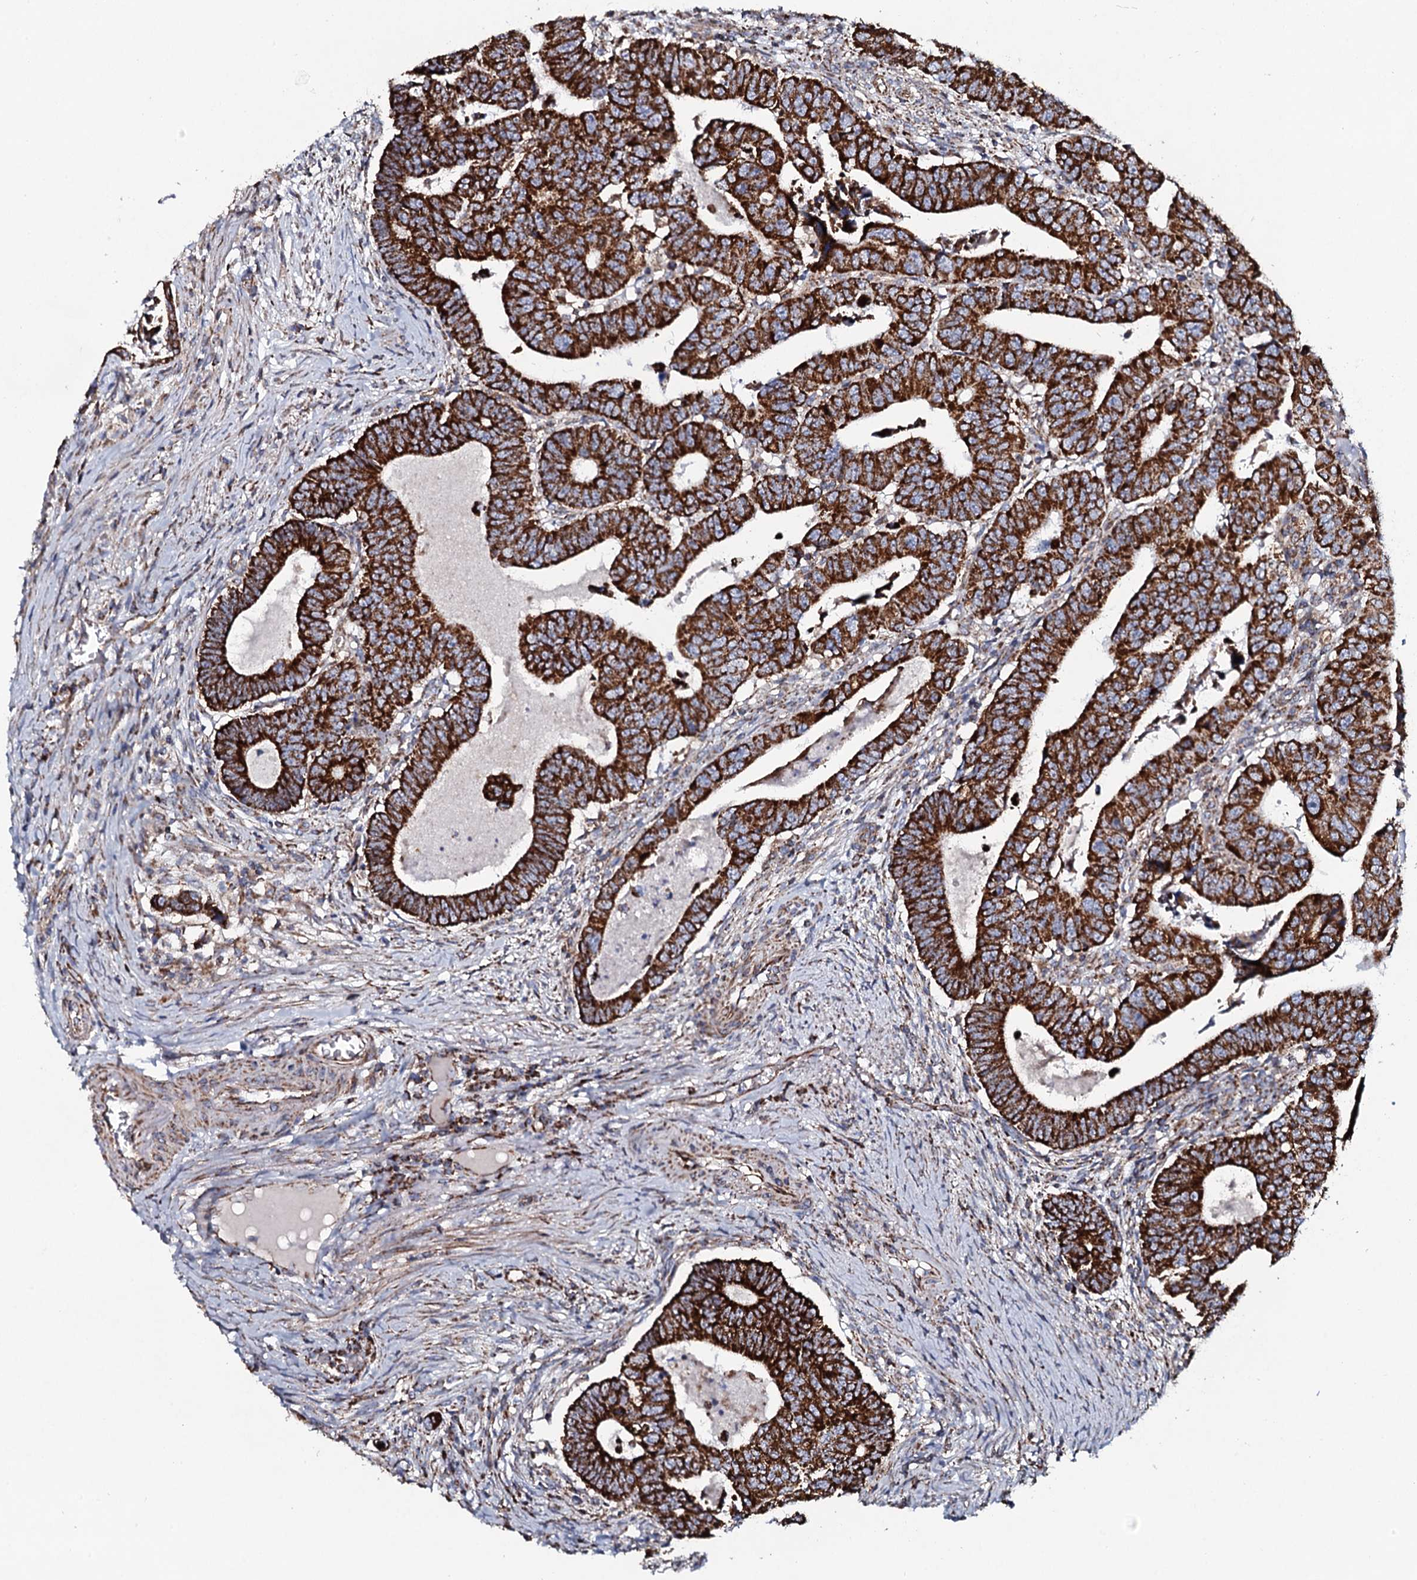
{"staining": {"intensity": "strong", "quantity": ">75%", "location": "cytoplasmic/membranous"}, "tissue": "colorectal cancer", "cell_type": "Tumor cells", "image_type": "cancer", "snomed": [{"axis": "morphology", "description": "Normal tissue, NOS"}, {"axis": "morphology", "description": "Adenocarcinoma, NOS"}, {"axis": "topography", "description": "Rectum"}], "caption": "DAB immunohistochemical staining of human colorectal cancer (adenocarcinoma) demonstrates strong cytoplasmic/membranous protein expression in approximately >75% of tumor cells. The protein of interest is stained brown, and the nuclei are stained in blue (DAB IHC with brightfield microscopy, high magnification).", "gene": "EVC2", "patient": {"sex": "female", "age": 65}}